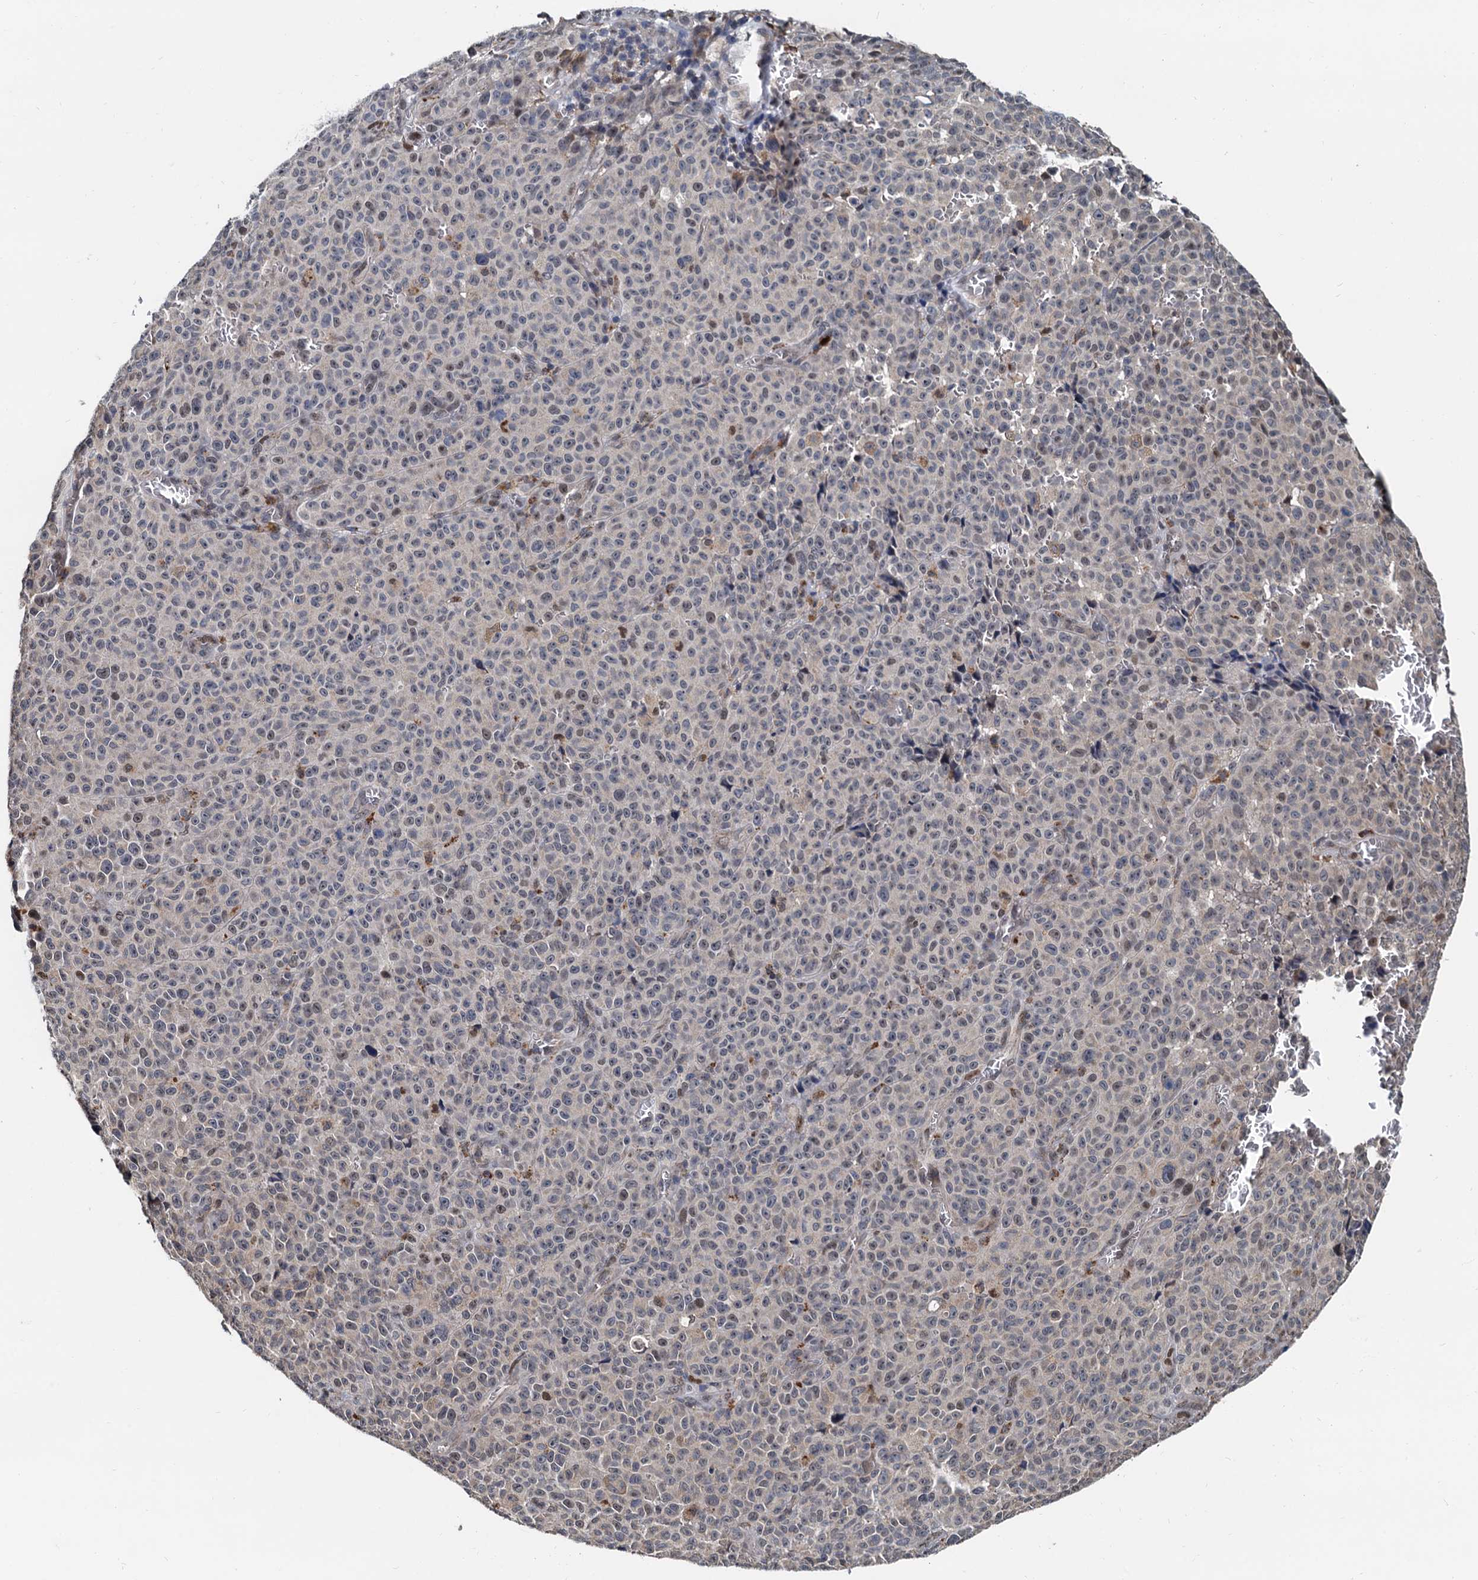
{"staining": {"intensity": "weak", "quantity": "25%-75%", "location": "cytoplasmic/membranous"}, "tissue": "melanoma", "cell_type": "Tumor cells", "image_type": "cancer", "snomed": [{"axis": "morphology", "description": "Malignant melanoma, NOS"}, {"axis": "topography", "description": "Skin"}], "caption": "Protein expression analysis of malignant melanoma displays weak cytoplasmic/membranous staining in approximately 25%-75% of tumor cells.", "gene": "MCMBP", "patient": {"sex": "female", "age": 82}}